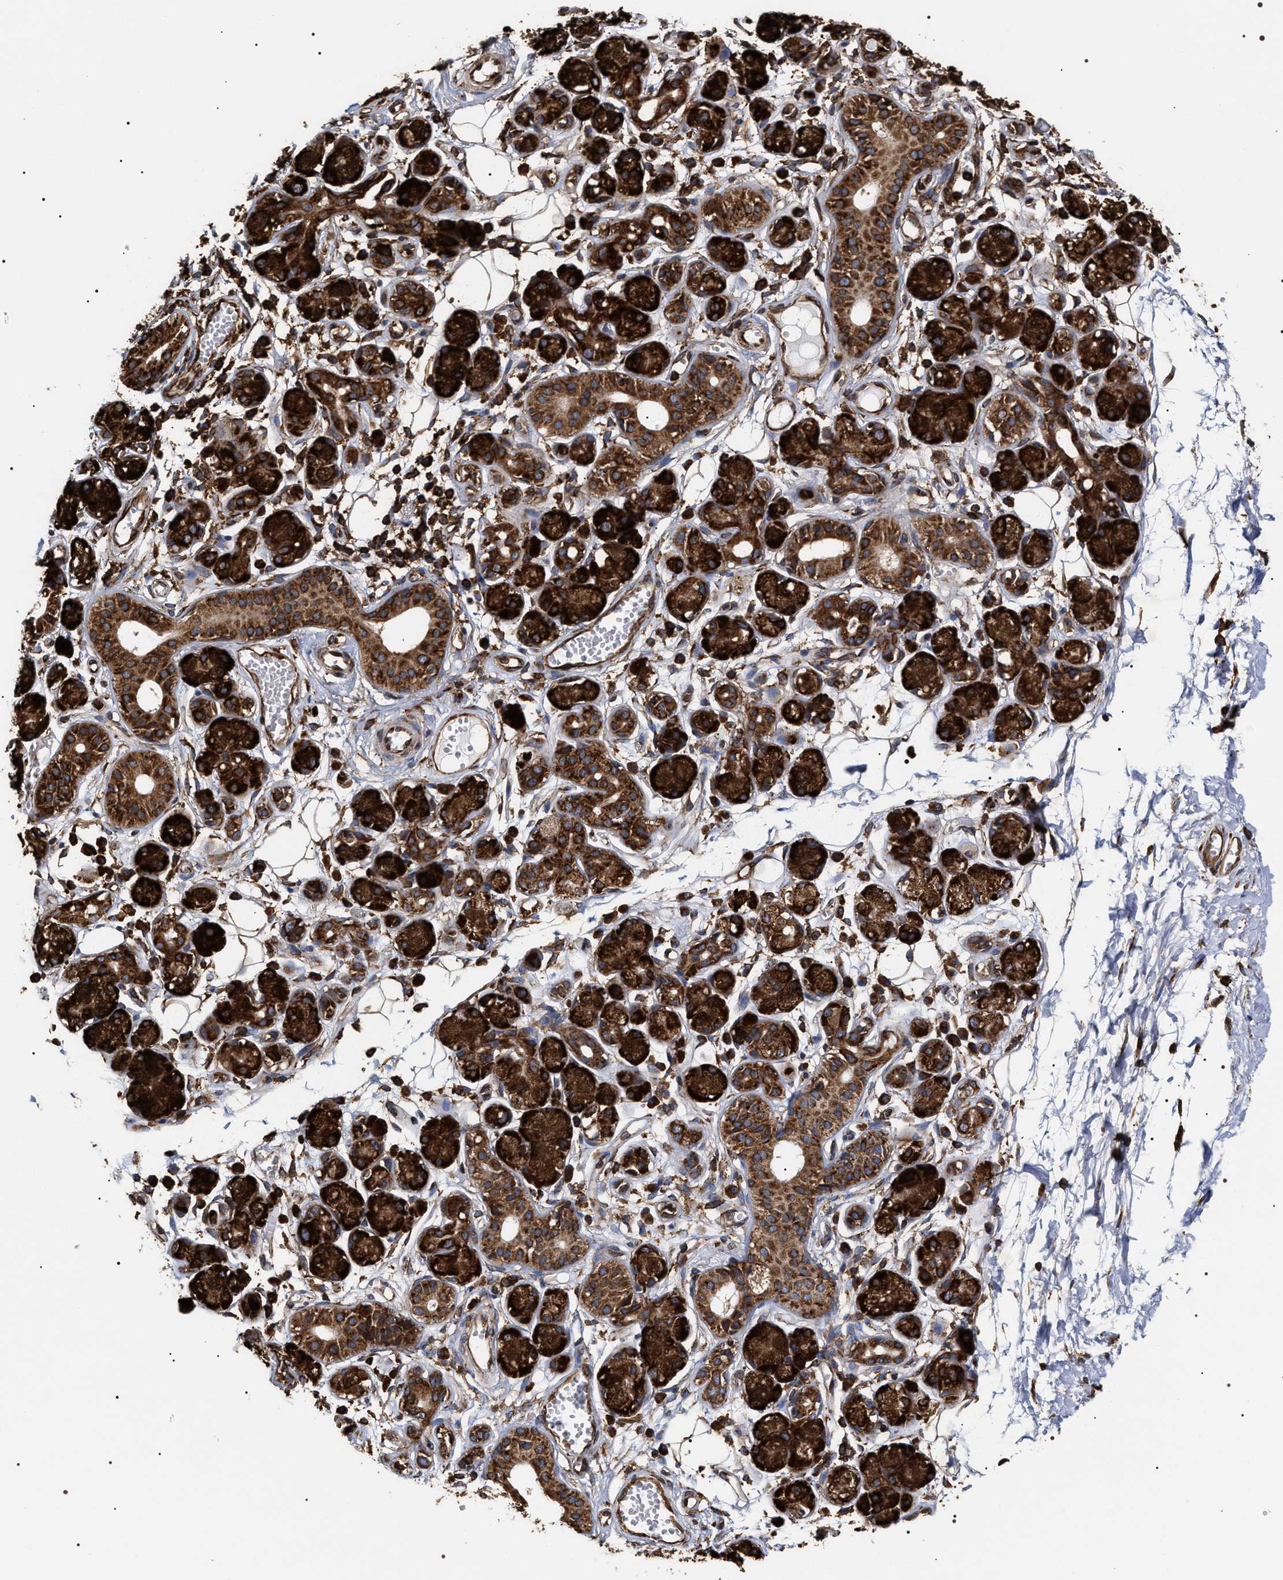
{"staining": {"intensity": "strong", "quantity": ">75%", "location": "cytoplasmic/membranous"}, "tissue": "adipose tissue", "cell_type": "Adipocytes", "image_type": "normal", "snomed": [{"axis": "morphology", "description": "Normal tissue, NOS"}, {"axis": "morphology", "description": "Inflammation, NOS"}, {"axis": "topography", "description": "Salivary gland"}, {"axis": "topography", "description": "Peripheral nerve tissue"}], "caption": "DAB (3,3'-diaminobenzidine) immunohistochemical staining of unremarkable adipose tissue shows strong cytoplasmic/membranous protein staining in about >75% of adipocytes.", "gene": "SERBP1", "patient": {"sex": "female", "age": 75}}